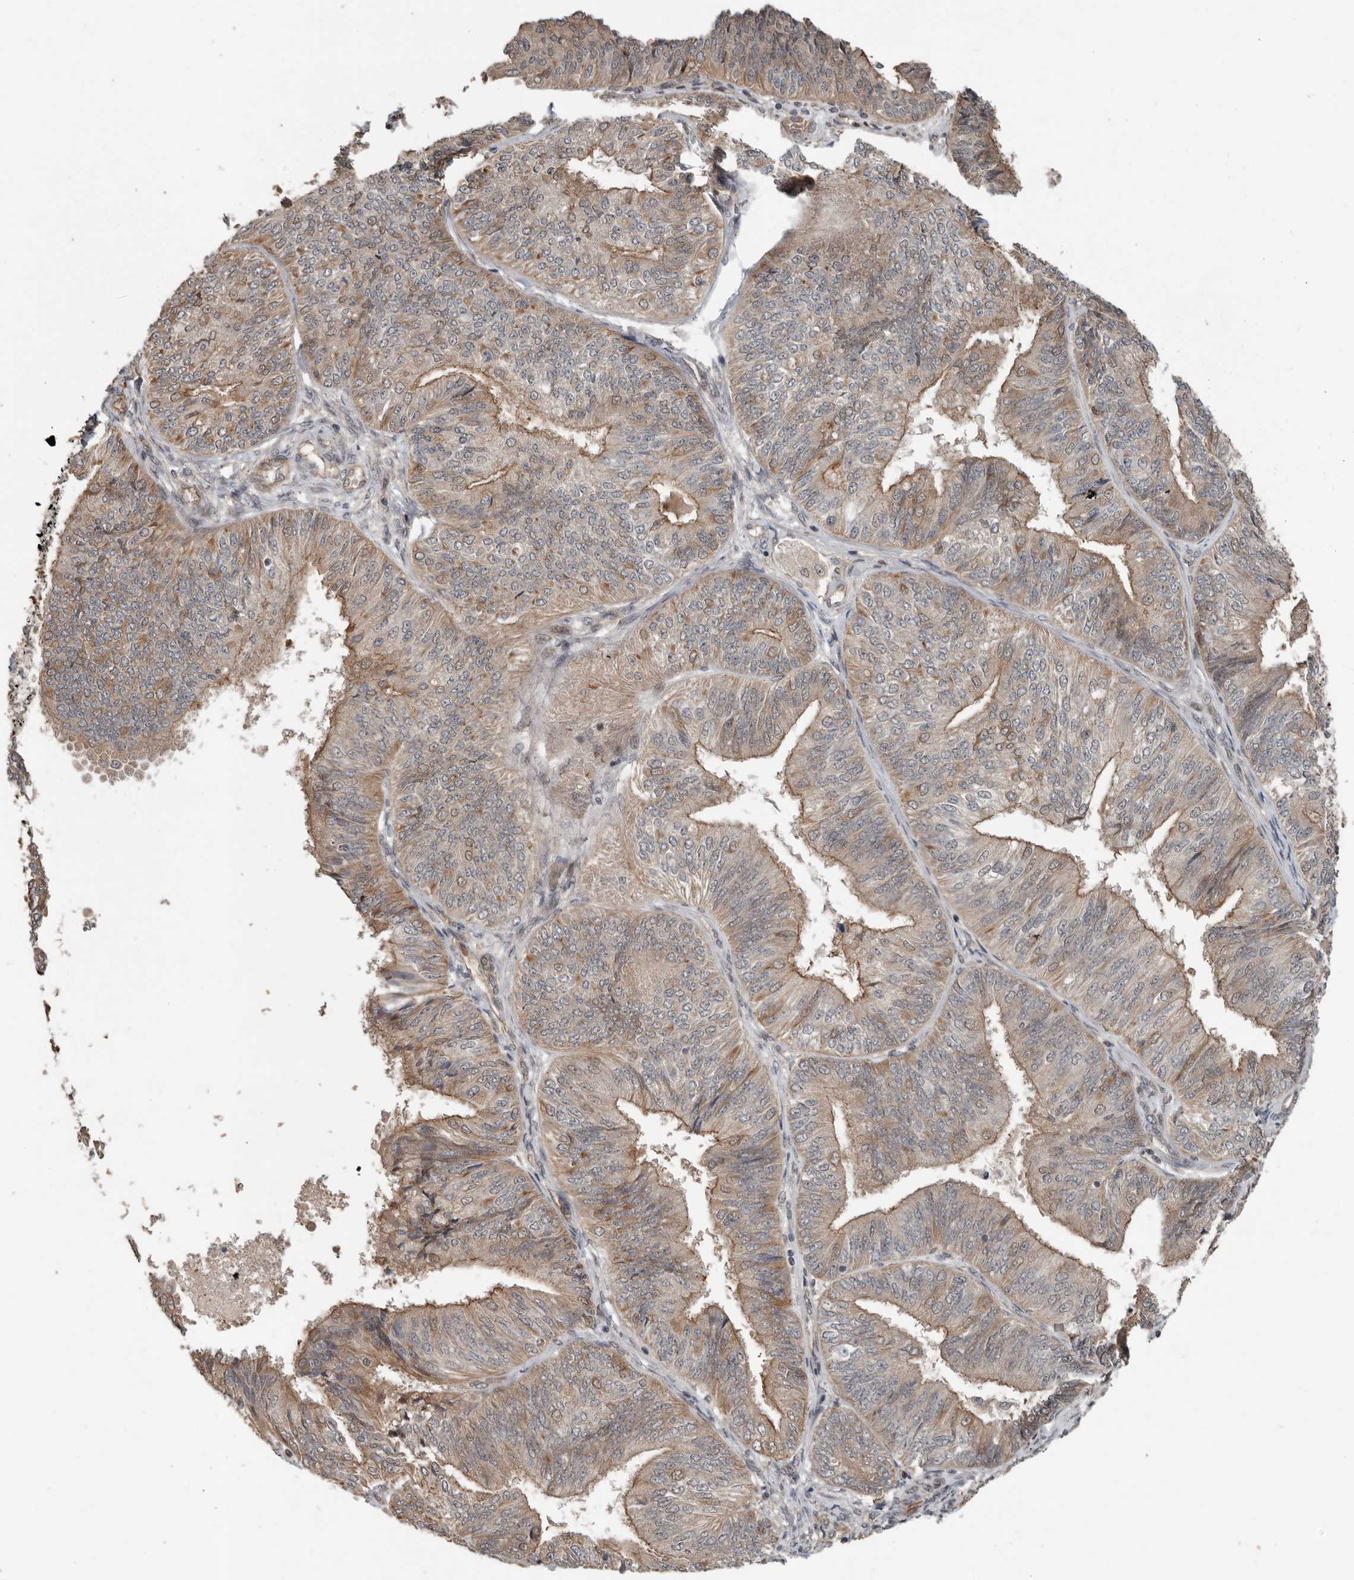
{"staining": {"intensity": "weak", "quantity": ">75%", "location": "cytoplasmic/membranous"}, "tissue": "endometrial cancer", "cell_type": "Tumor cells", "image_type": "cancer", "snomed": [{"axis": "morphology", "description": "Adenocarcinoma, NOS"}, {"axis": "topography", "description": "Endometrium"}], "caption": "This histopathology image exhibits endometrial cancer stained with immunohistochemistry to label a protein in brown. The cytoplasmic/membranous of tumor cells show weak positivity for the protein. Nuclei are counter-stained blue.", "gene": "YOD1", "patient": {"sex": "female", "age": 58}}